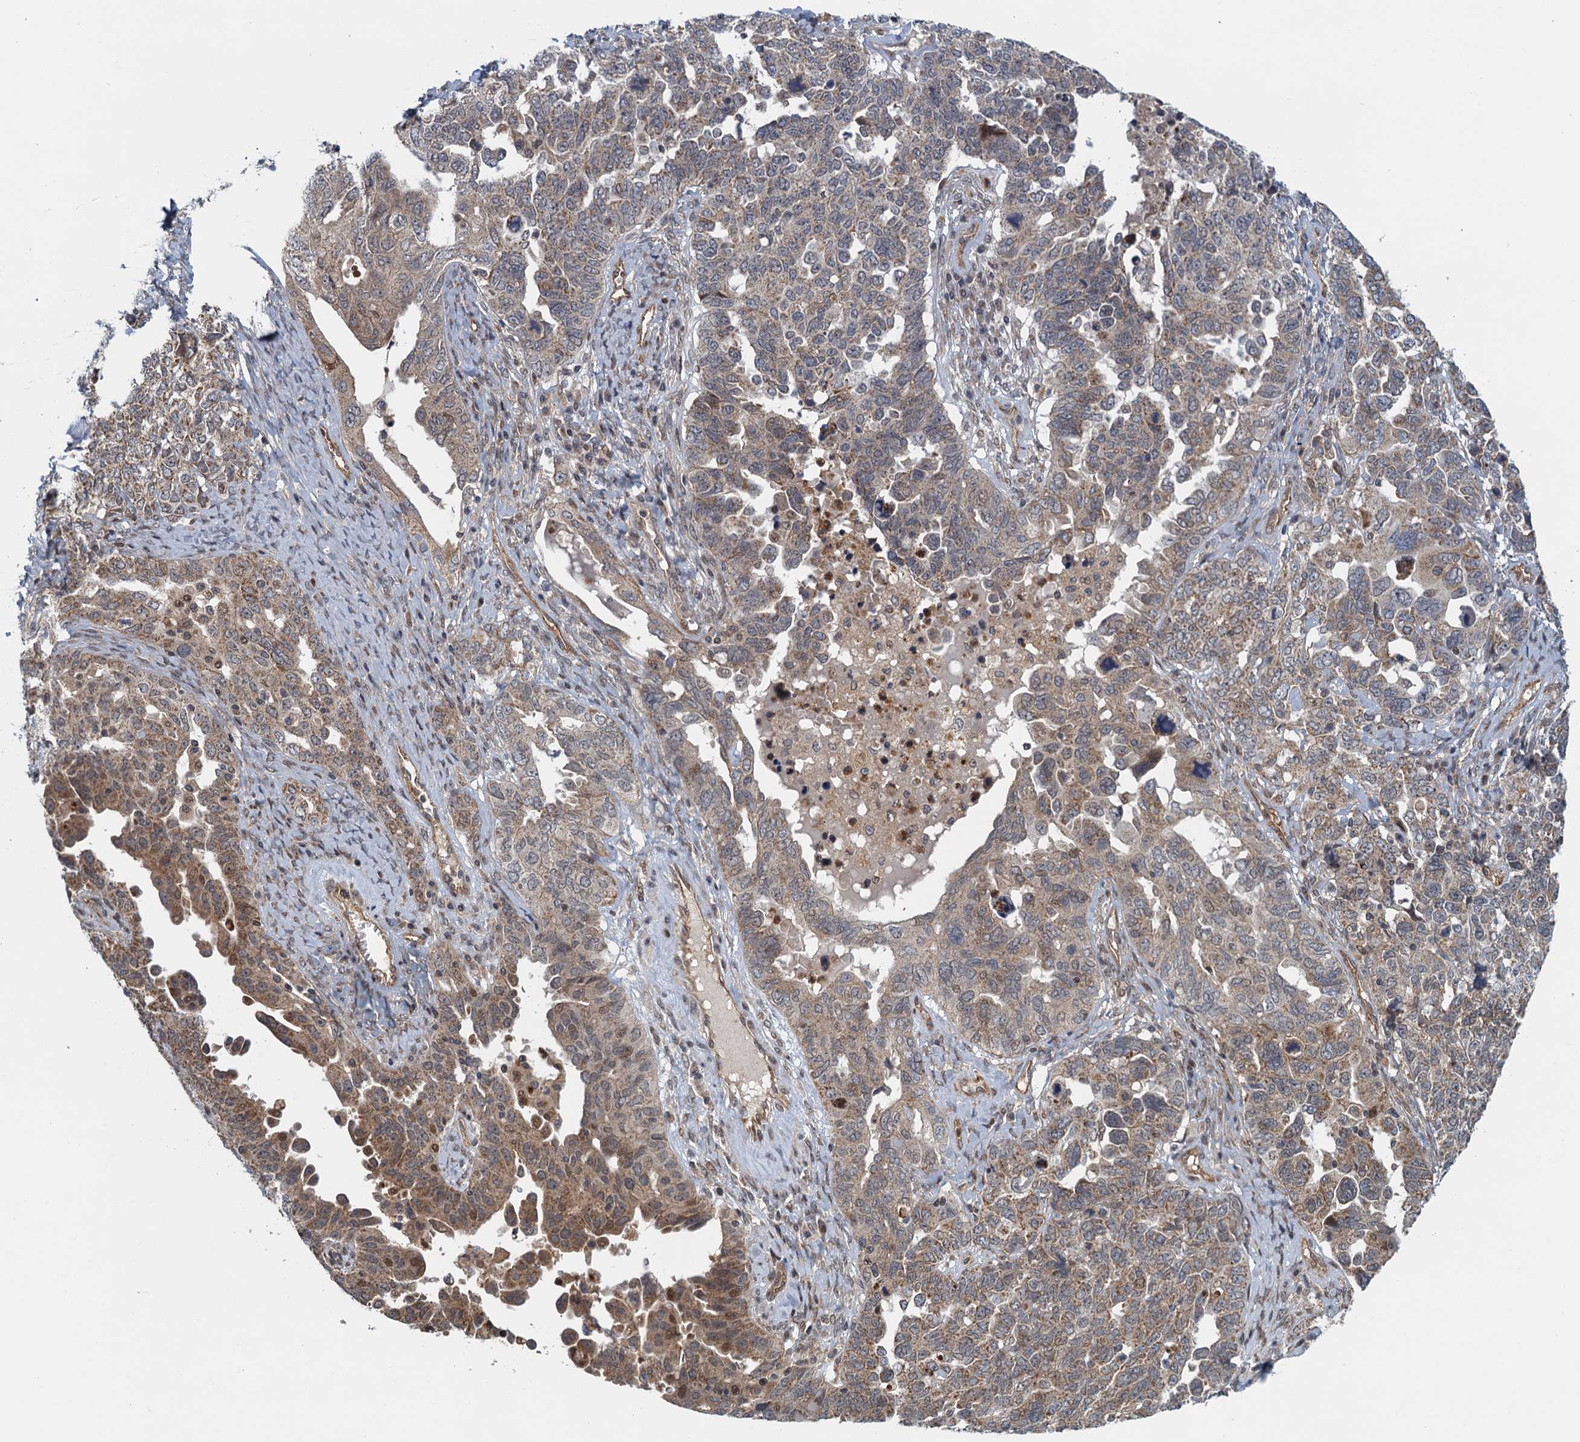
{"staining": {"intensity": "weak", "quantity": "25%-75%", "location": "cytoplasmic/membranous"}, "tissue": "ovarian cancer", "cell_type": "Tumor cells", "image_type": "cancer", "snomed": [{"axis": "morphology", "description": "Carcinoma, endometroid"}, {"axis": "topography", "description": "Ovary"}], "caption": "Ovarian cancer stained for a protein reveals weak cytoplasmic/membranous positivity in tumor cells.", "gene": "NLRP10", "patient": {"sex": "female", "age": 62}}